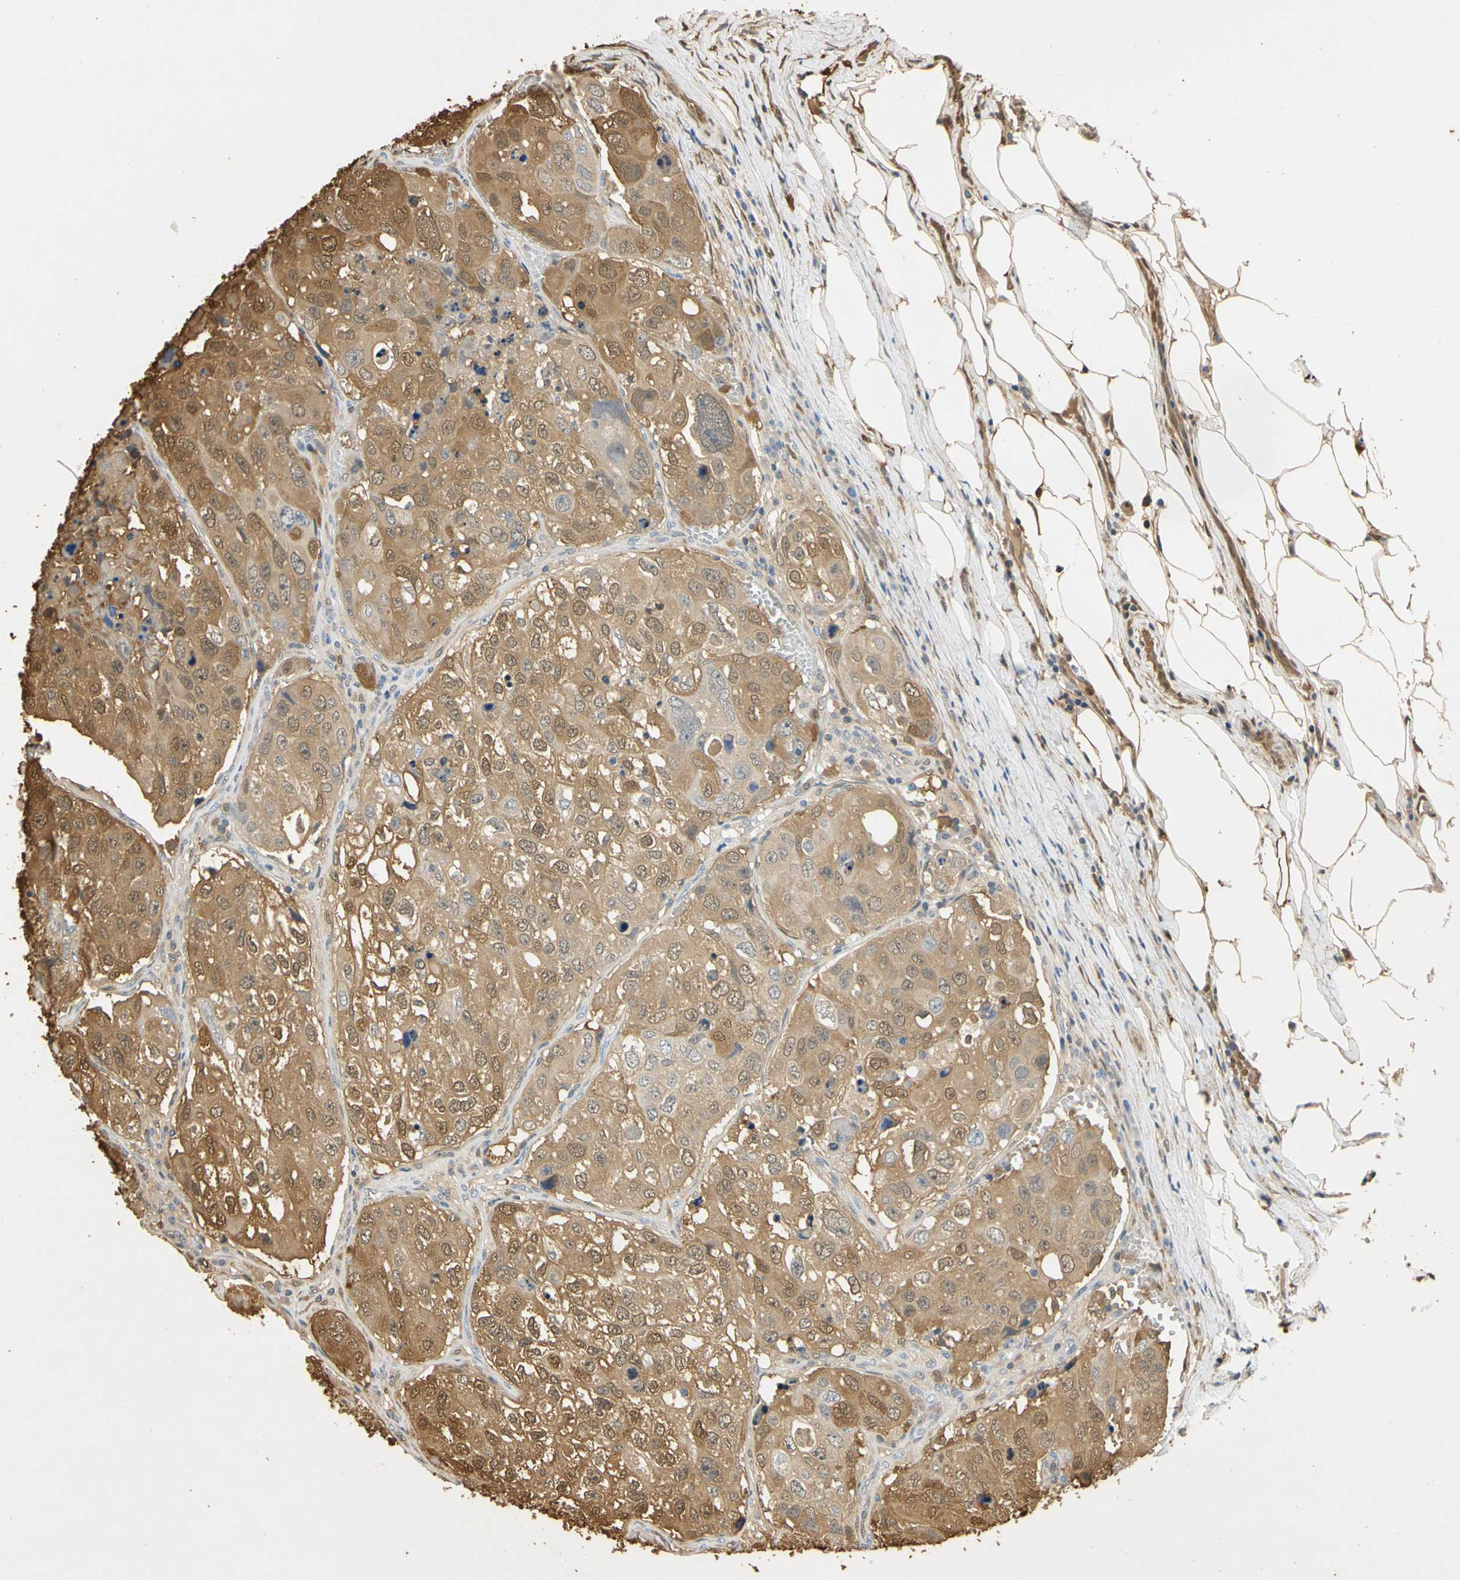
{"staining": {"intensity": "moderate", "quantity": ">75%", "location": "cytoplasmic/membranous,nuclear"}, "tissue": "urothelial cancer", "cell_type": "Tumor cells", "image_type": "cancer", "snomed": [{"axis": "morphology", "description": "Urothelial carcinoma, High grade"}, {"axis": "topography", "description": "Lymph node"}, {"axis": "topography", "description": "Urinary bladder"}], "caption": "Brown immunohistochemical staining in urothelial carcinoma (high-grade) reveals moderate cytoplasmic/membranous and nuclear expression in about >75% of tumor cells.", "gene": "S100A6", "patient": {"sex": "male", "age": 51}}